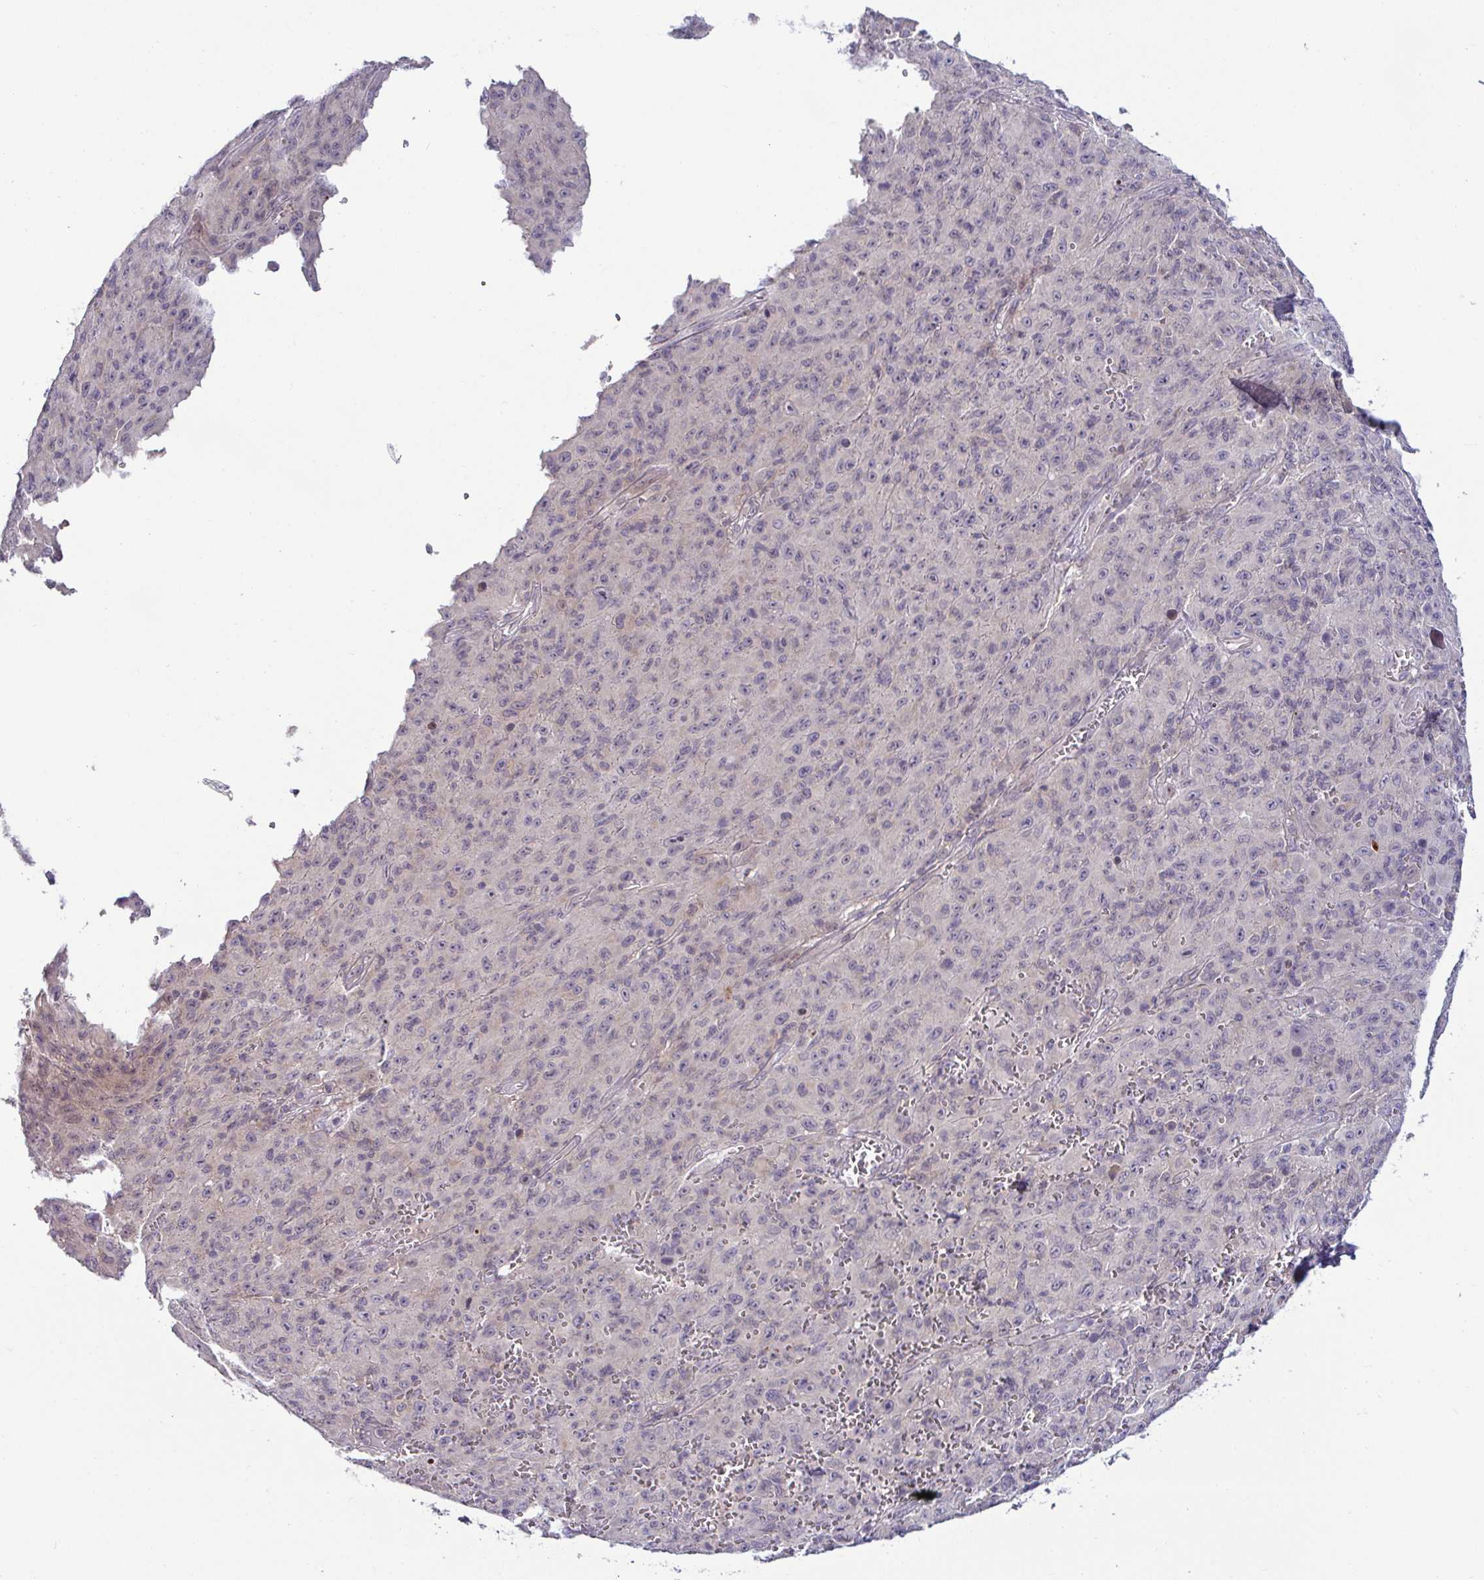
{"staining": {"intensity": "negative", "quantity": "none", "location": "none"}, "tissue": "melanoma", "cell_type": "Tumor cells", "image_type": "cancer", "snomed": [{"axis": "morphology", "description": "Malignant melanoma, NOS"}, {"axis": "topography", "description": "Skin"}], "caption": "Histopathology image shows no significant protein positivity in tumor cells of melanoma.", "gene": "GSTM1", "patient": {"sex": "male", "age": 46}}